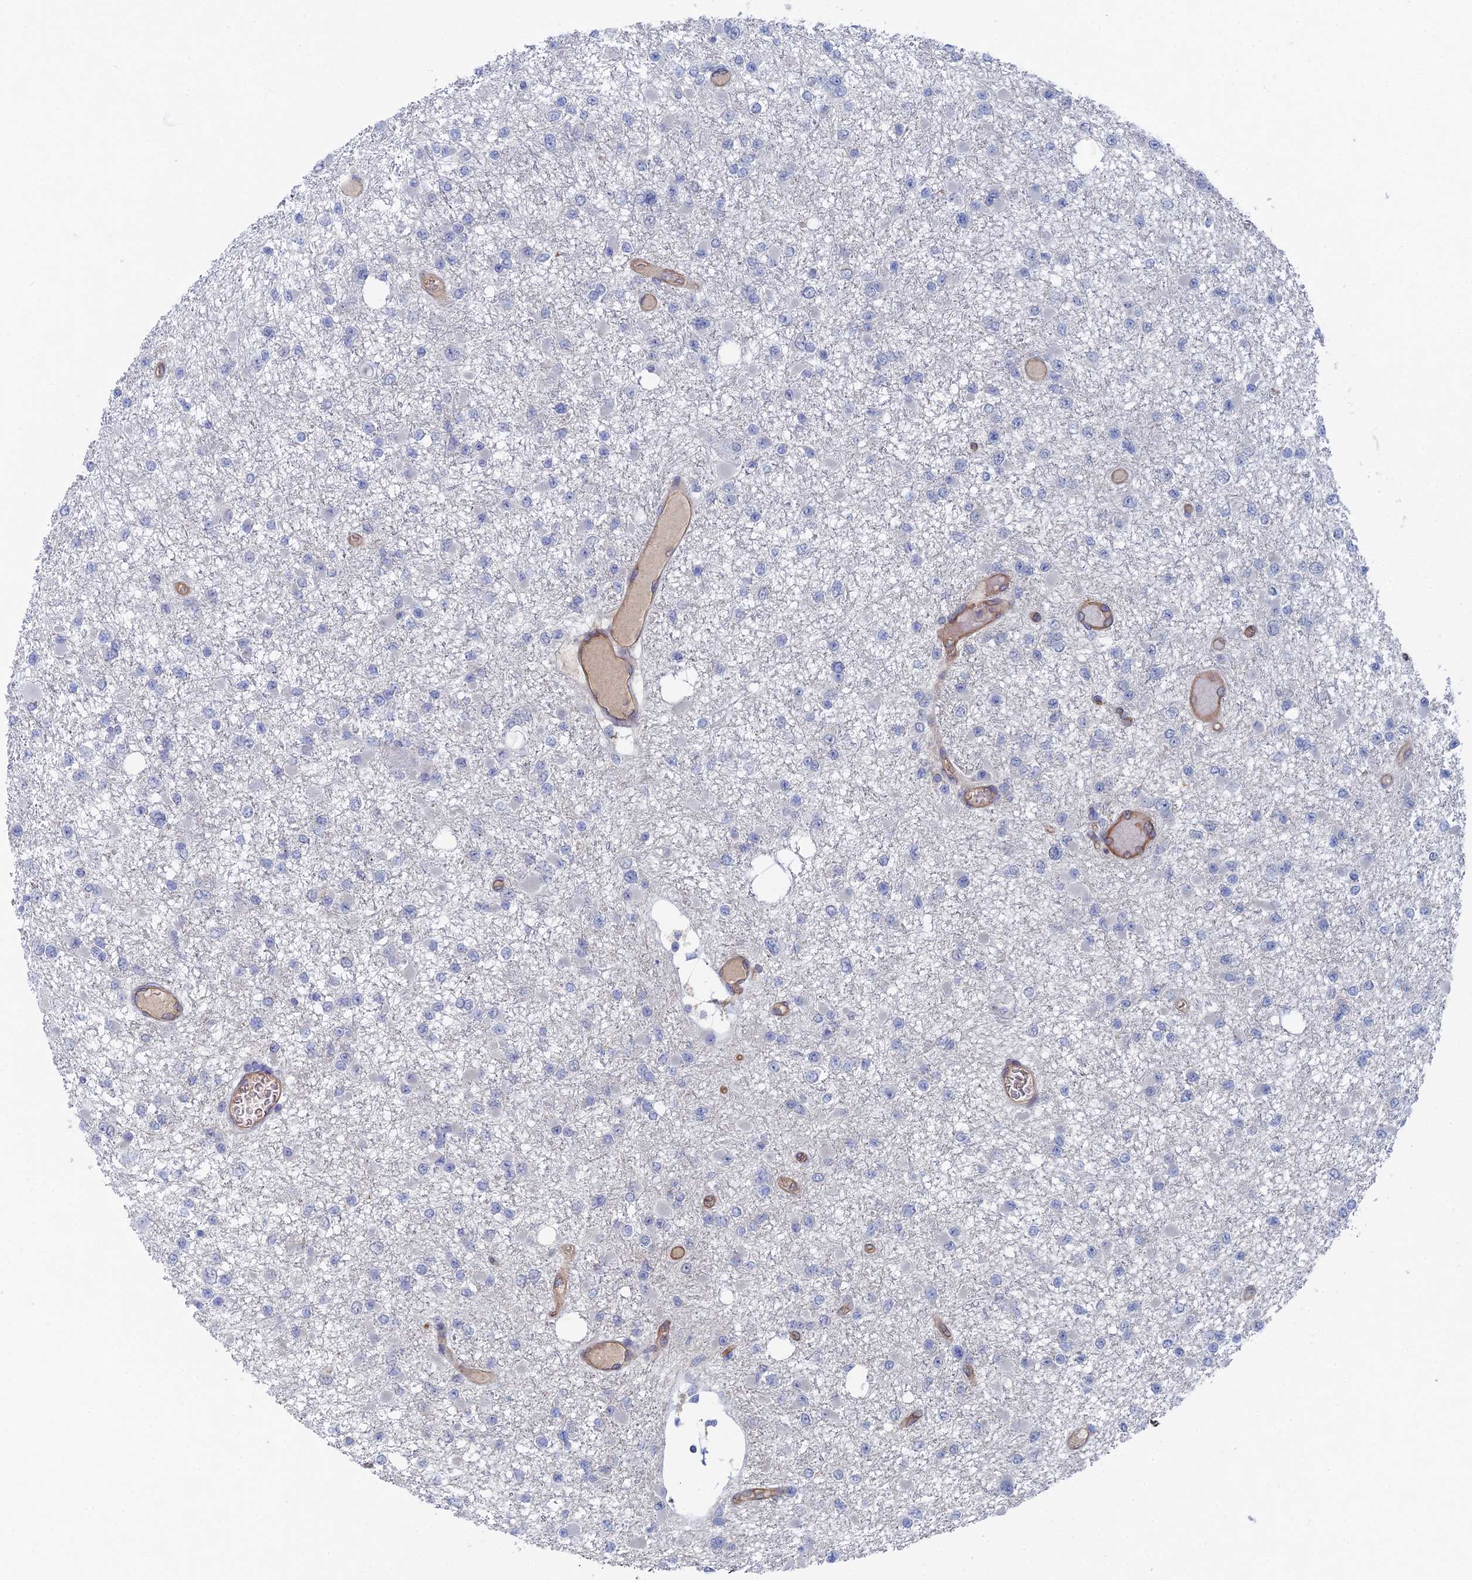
{"staining": {"intensity": "negative", "quantity": "none", "location": "none"}, "tissue": "glioma", "cell_type": "Tumor cells", "image_type": "cancer", "snomed": [{"axis": "morphology", "description": "Glioma, malignant, Low grade"}, {"axis": "topography", "description": "Brain"}], "caption": "This is a histopathology image of IHC staining of glioma, which shows no positivity in tumor cells.", "gene": "ARAP3", "patient": {"sex": "female", "age": 22}}